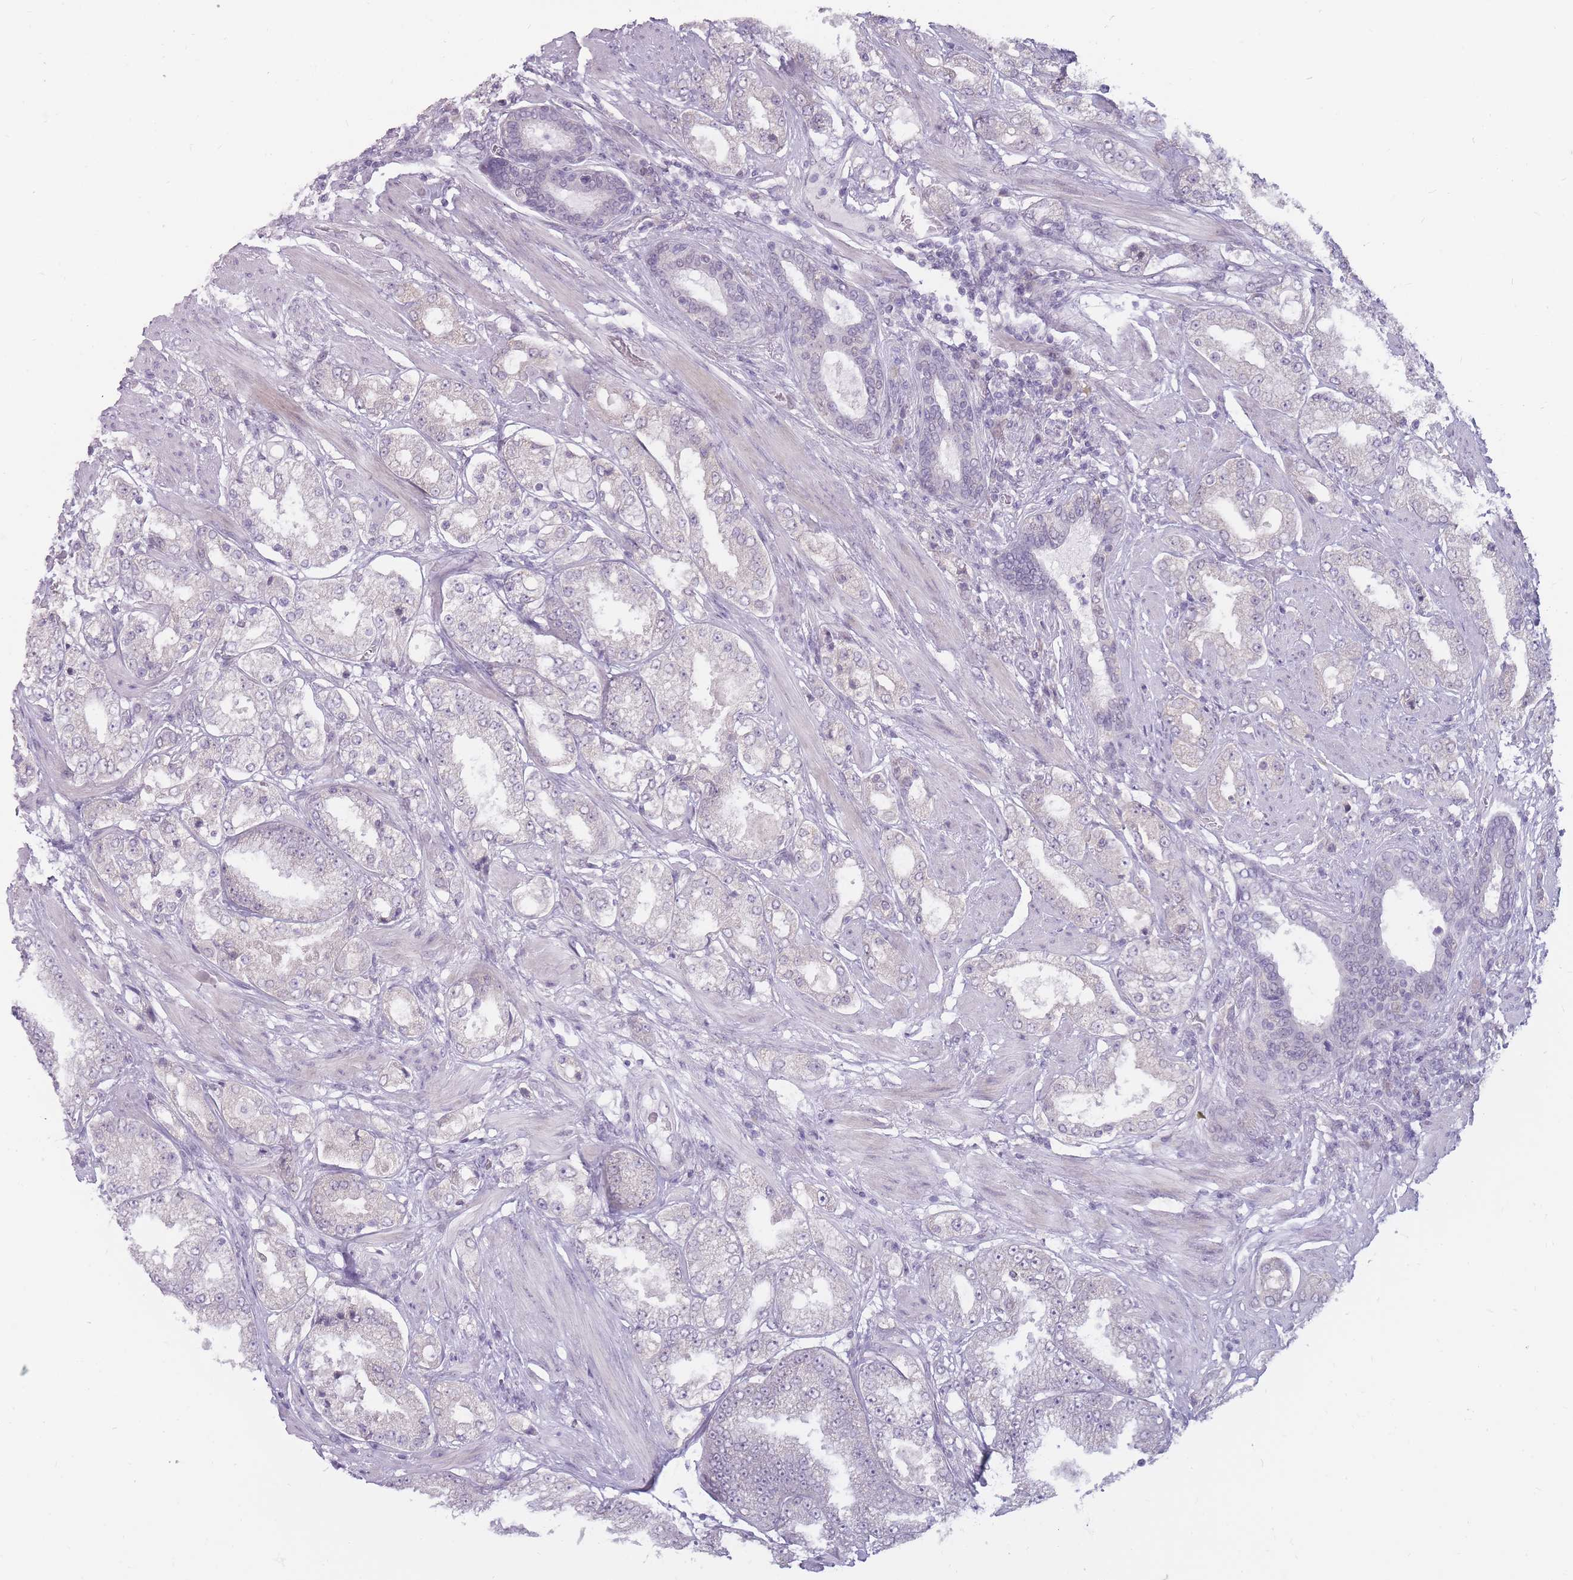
{"staining": {"intensity": "negative", "quantity": "none", "location": "none"}, "tissue": "prostate cancer", "cell_type": "Tumor cells", "image_type": "cancer", "snomed": [{"axis": "morphology", "description": "Adenocarcinoma, High grade"}, {"axis": "topography", "description": "Prostate"}], "caption": "Human high-grade adenocarcinoma (prostate) stained for a protein using immunohistochemistry (IHC) demonstrates no staining in tumor cells.", "gene": "POMZP3", "patient": {"sex": "male", "age": 68}}